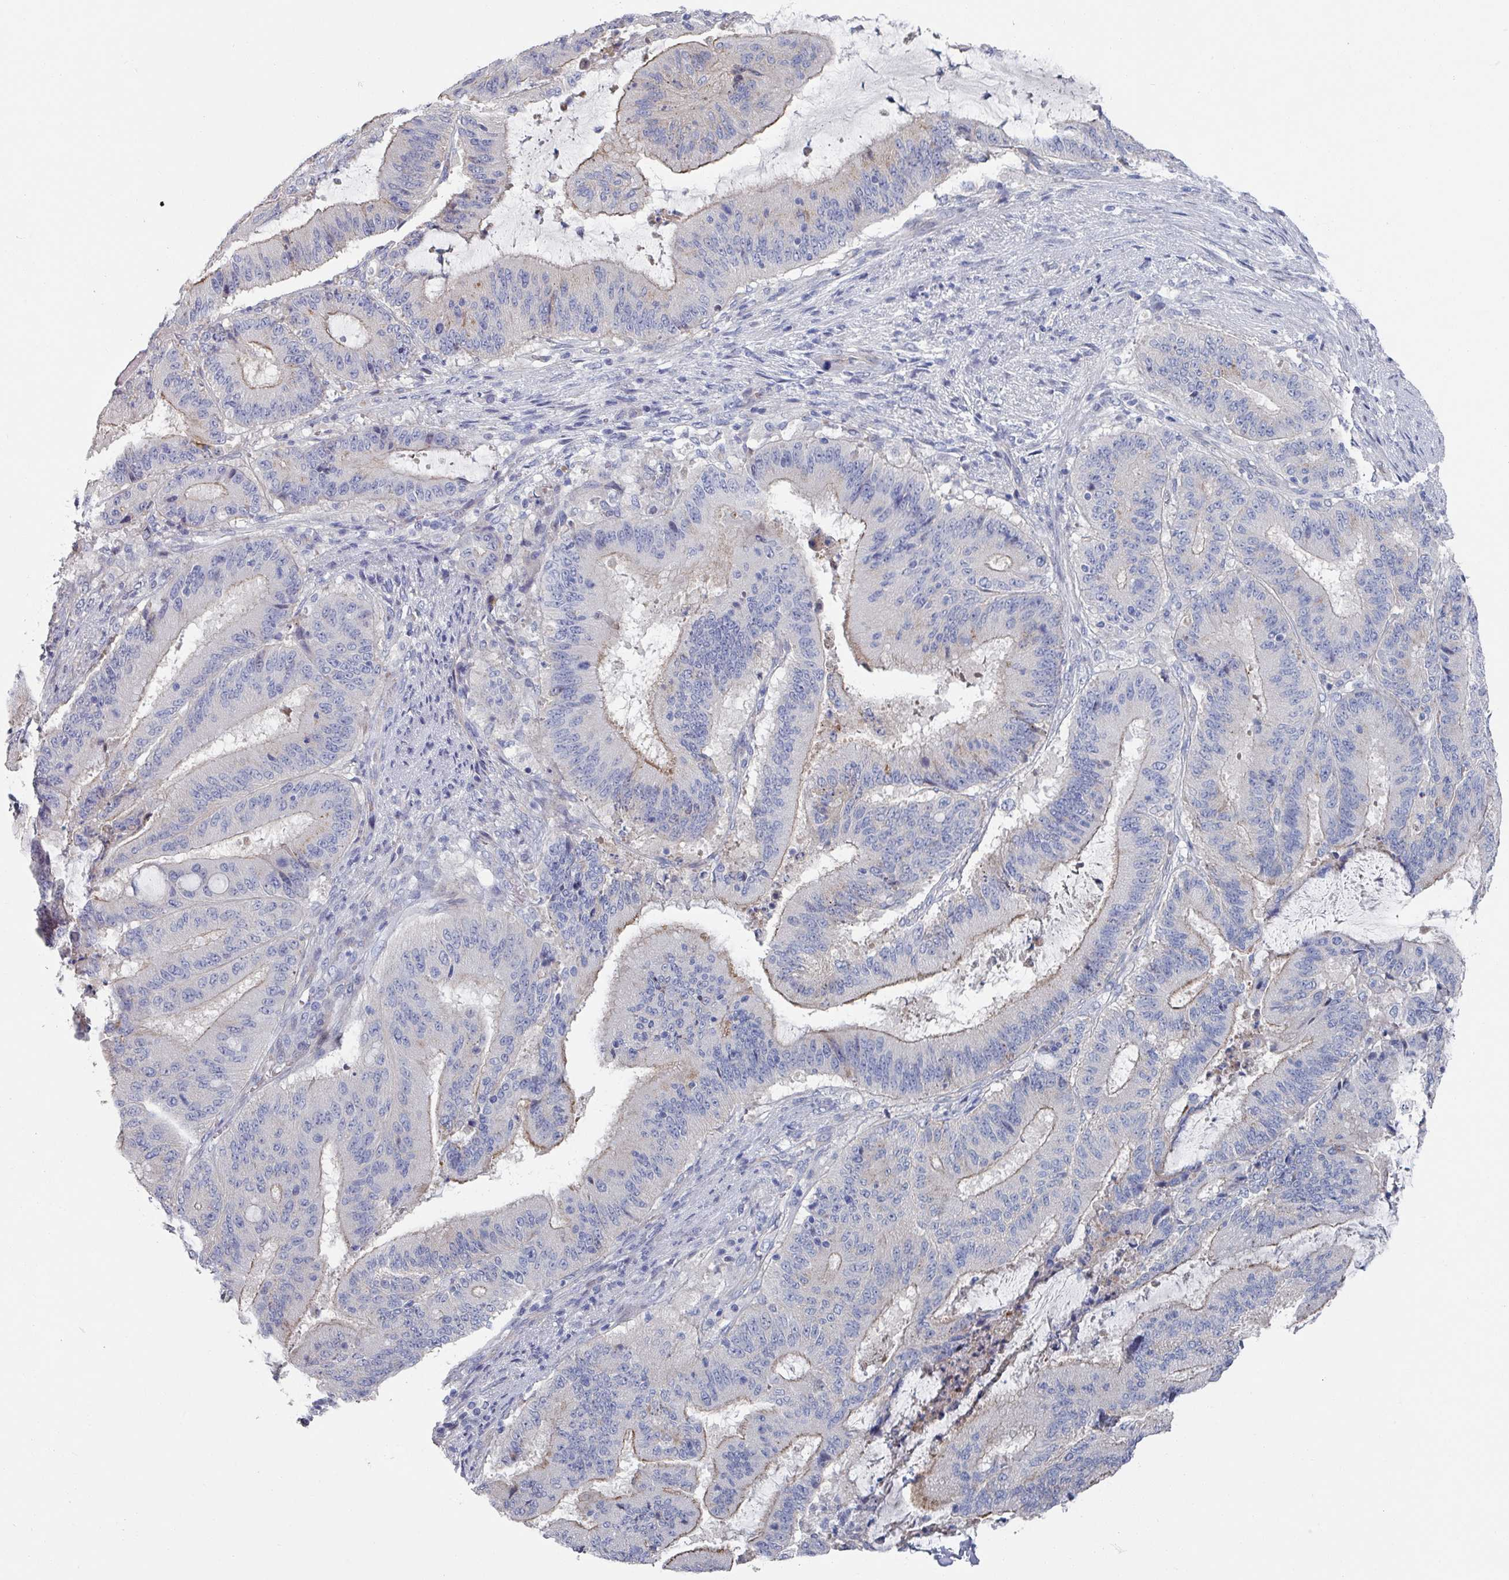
{"staining": {"intensity": "weak", "quantity": "<25%", "location": "cytoplasmic/membranous"}, "tissue": "liver cancer", "cell_type": "Tumor cells", "image_type": "cancer", "snomed": [{"axis": "morphology", "description": "Normal tissue, NOS"}, {"axis": "morphology", "description": "Cholangiocarcinoma"}, {"axis": "topography", "description": "Liver"}, {"axis": "topography", "description": "Peripheral nerve tissue"}], "caption": "The image displays no staining of tumor cells in liver cancer.", "gene": "EFL1", "patient": {"sex": "female", "age": 73}}